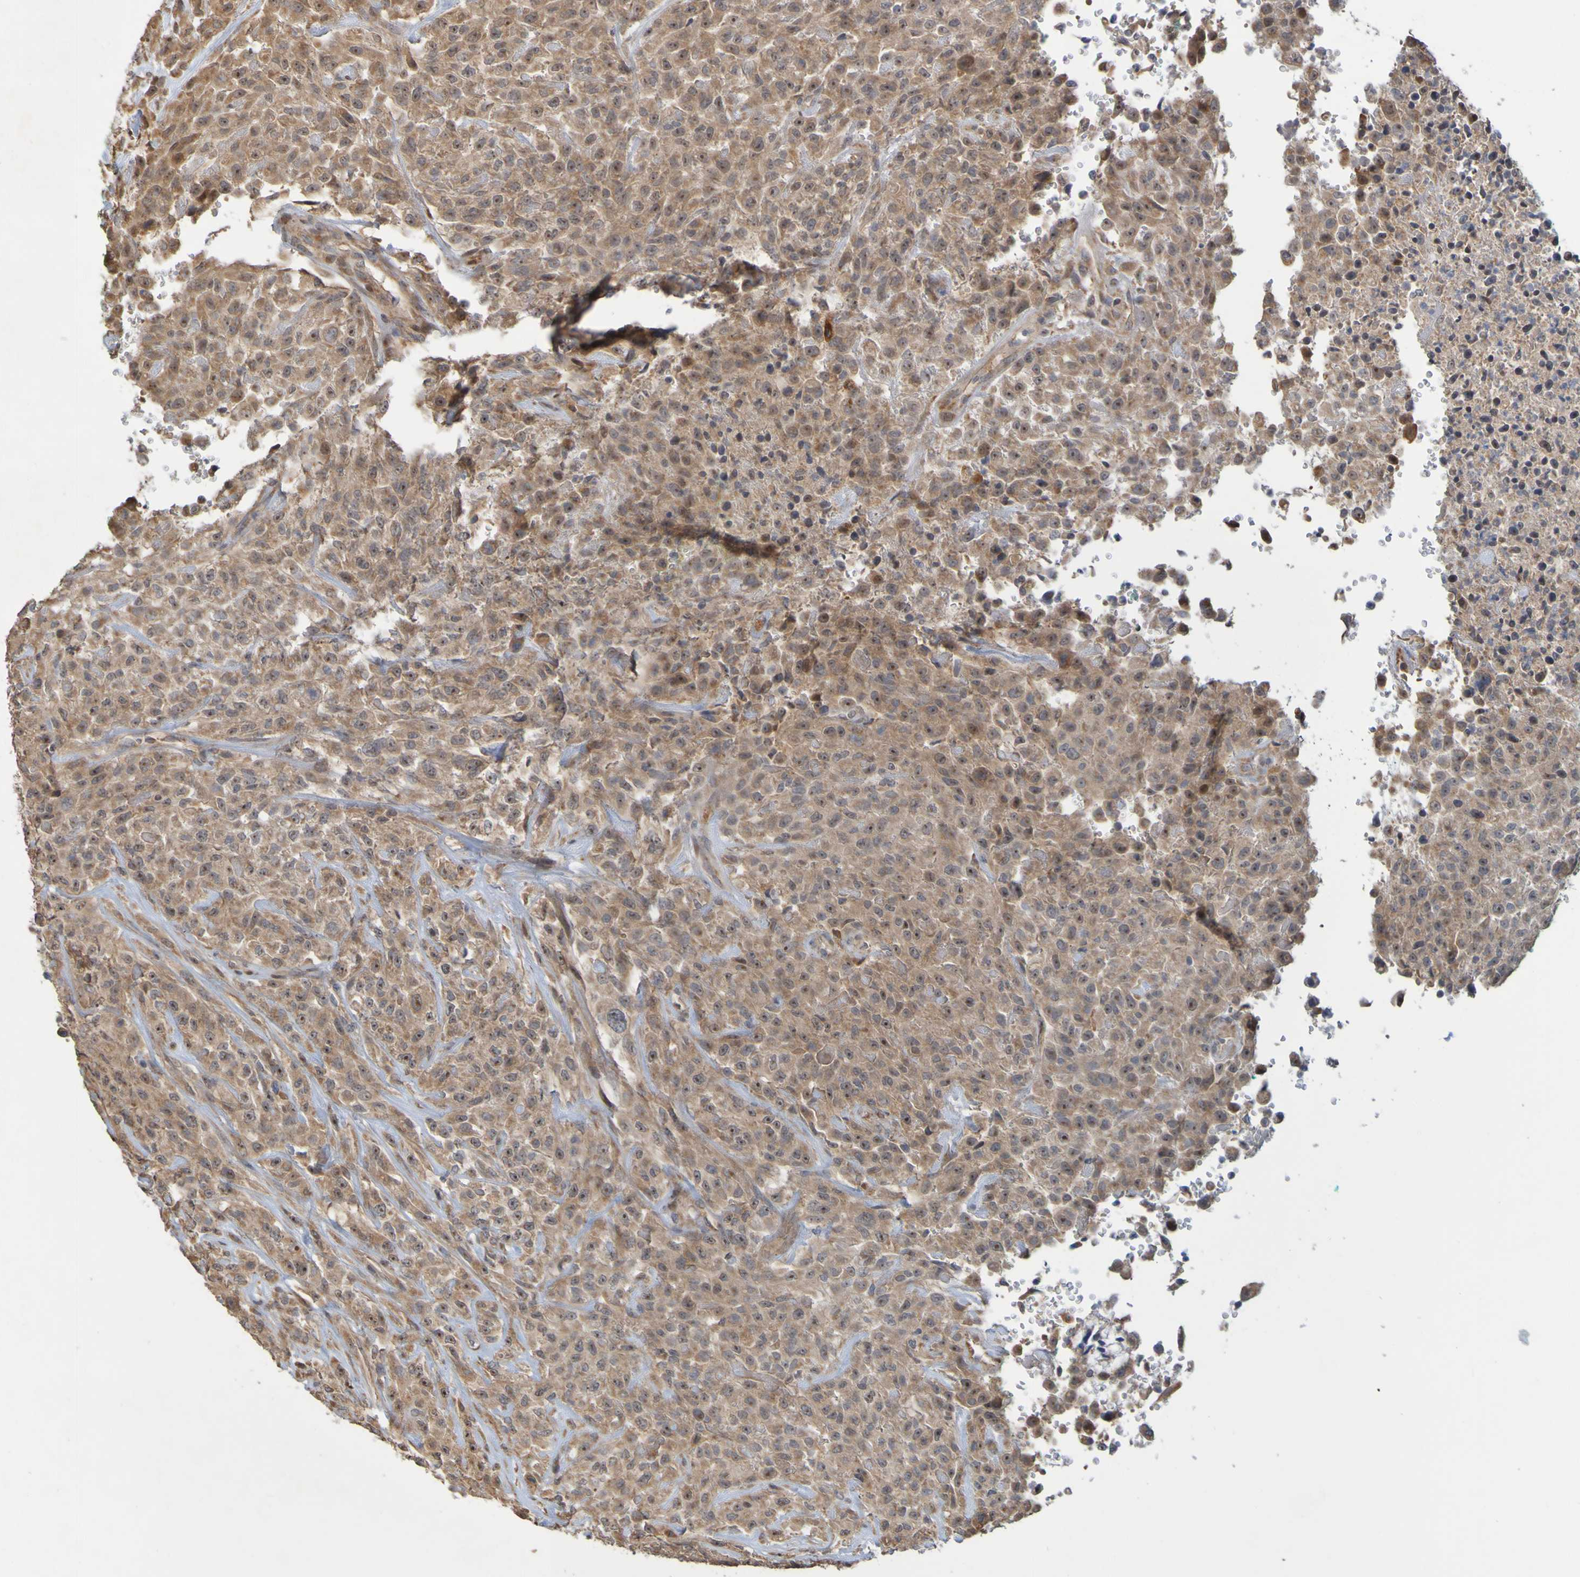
{"staining": {"intensity": "moderate", "quantity": ">75%", "location": "cytoplasmic/membranous"}, "tissue": "urothelial cancer", "cell_type": "Tumor cells", "image_type": "cancer", "snomed": [{"axis": "morphology", "description": "Urothelial carcinoma, High grade"}, {"axis": "topography", "description": "Urinary bladder"}], "caption": "Immunohistochemical staining of human urothelial cancer shows medium levels of moderate cytoplasmic/membranous positivity in approximately >75% of tumor cells. (Stains: DAB in brown, nuclei in blue, Microscopy: brightfield microscopy at high magnification).", "gene": "TMBIM1", "patient": {"sex": "male", "age": 46}}